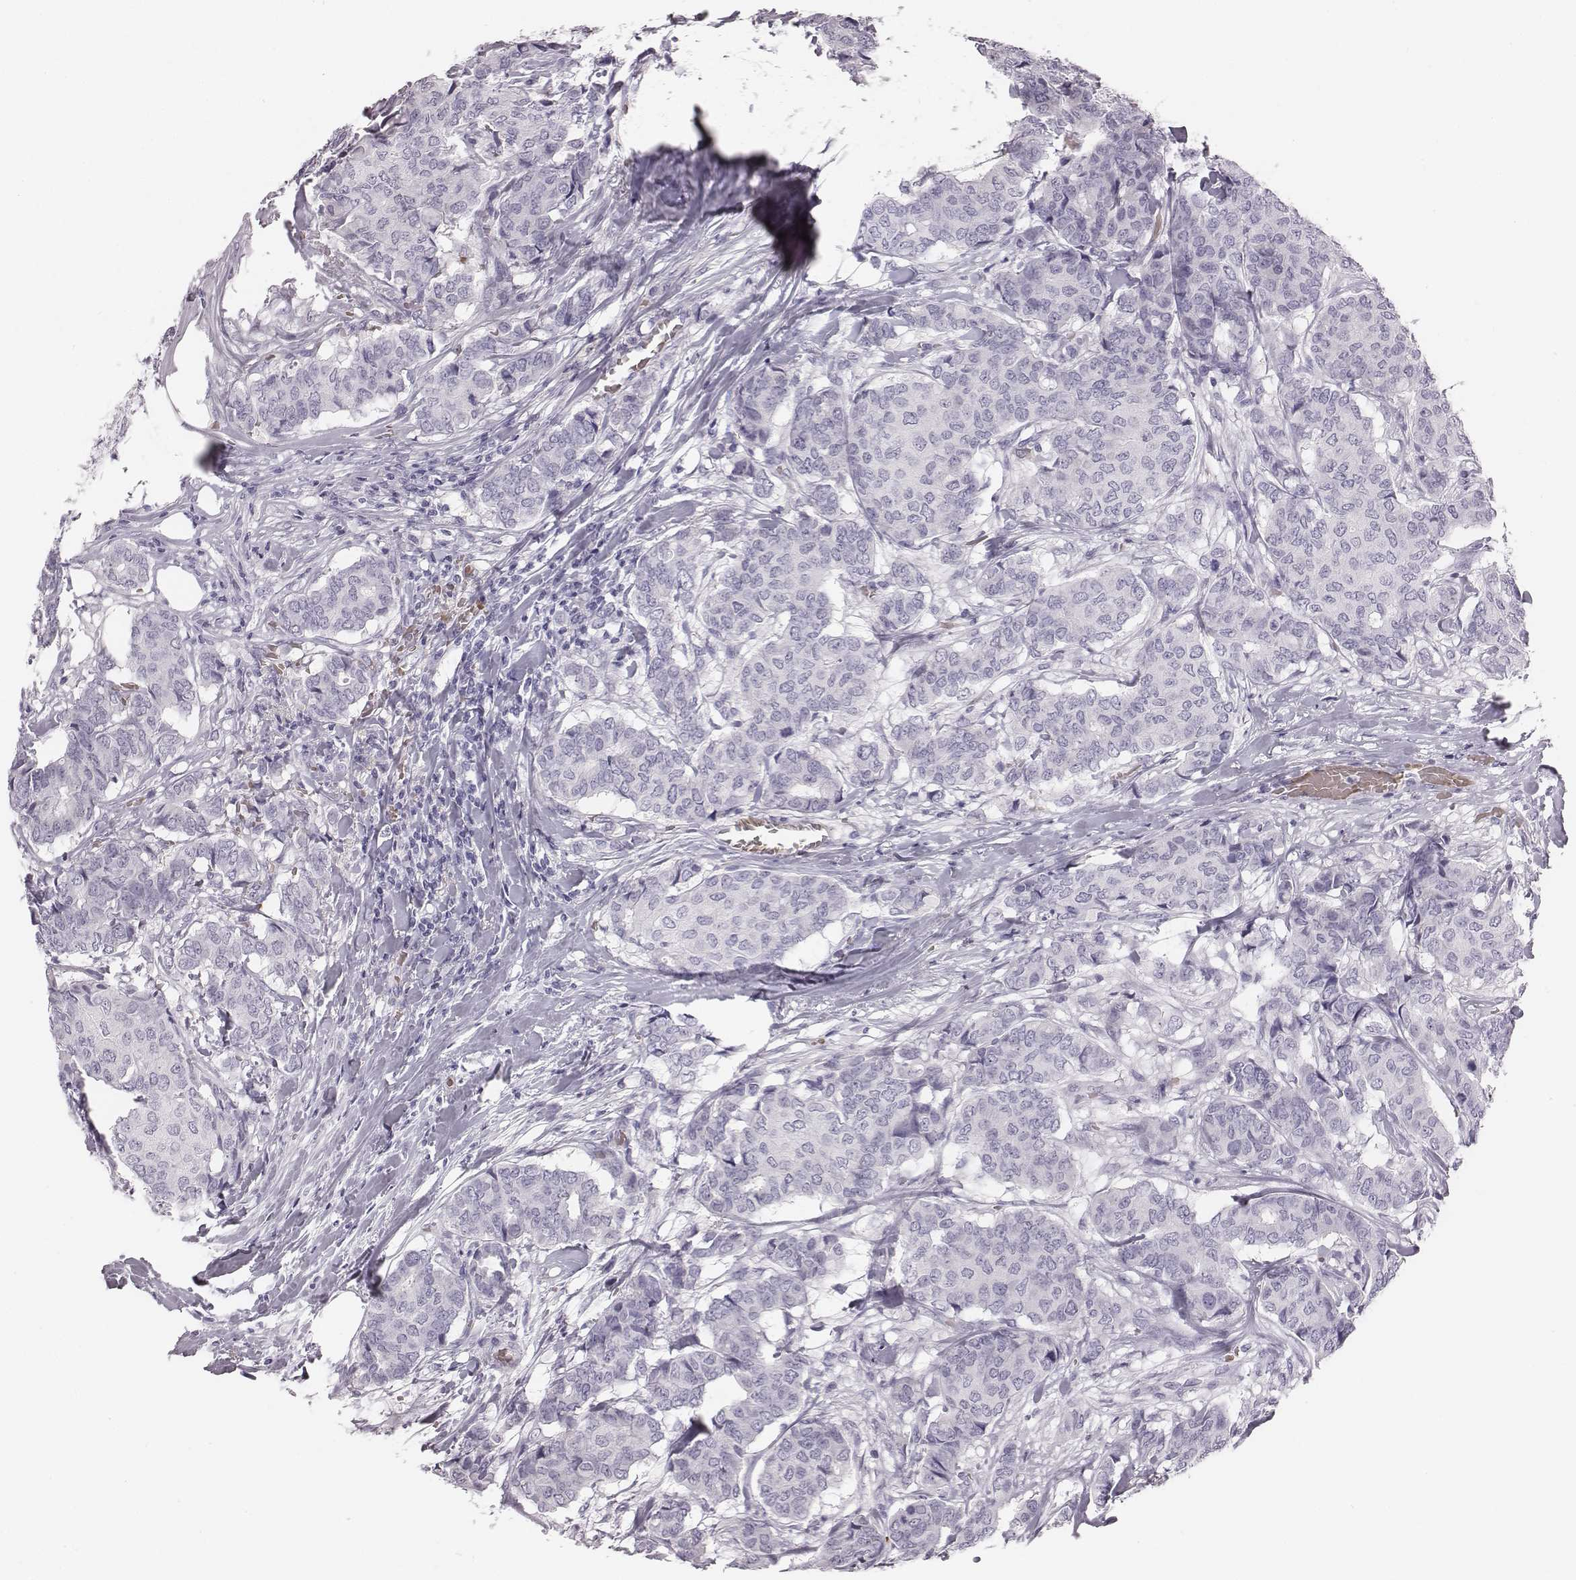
{"staining": {"intensity": "negative", "quantity": "none", "location": "none"}, "tissue": "breast cancer", "cell_type": "Tumor cells", "image_type": "cancer", "snomed": [{"axis": "morphology", "description": "Duct carcinoma"}, {"axis": "topography", "description": "Breast"}], "caption": "Histopathology image shows no significant protein staining in tumor cells of intraductal carcinoma (breast). Brightfield microscopy of immunohistochemistry stained with DAB (brown) and hematoxylin (blue), captured at high magnification.", "gene": "HBZ", "patient": {"sex": "female", "age": 75}}